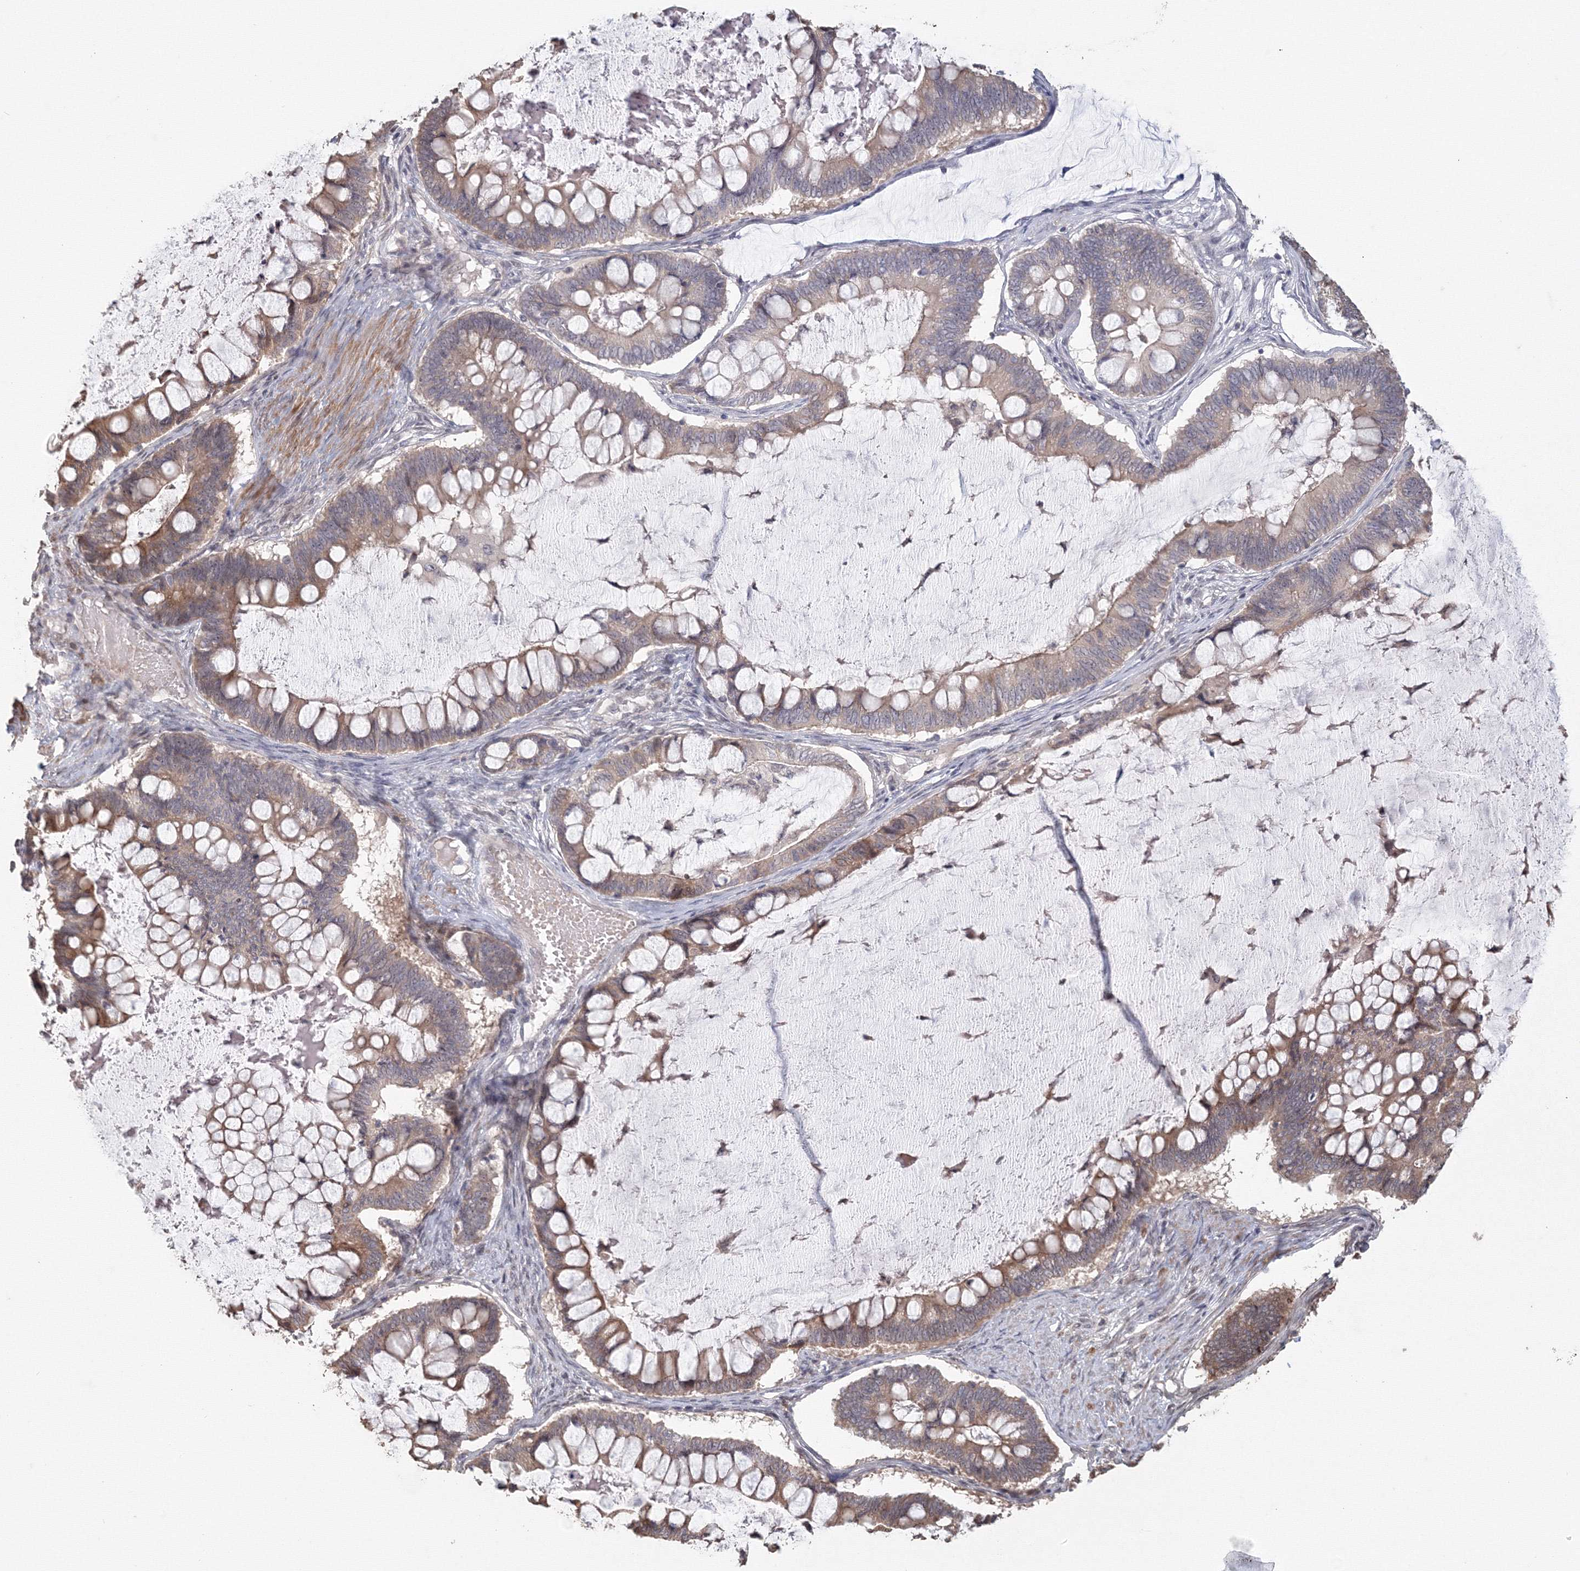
{"staining": {"intensity": "weak", "quantity": "<25%", "location": "cytoplasmic/membranous"}, "tissue": "ovarian cancer", "cell_type": "Tumor cells", "image_type": "cancer", "snomed": [{"axis": "morphology", "description": "Cystadenocarcinoma, mucinous, NOS"}, {"axis": "topography", "description": "Ovary"}], "caption": "A photomicrograph of mucinous cystadenocarcinoma (ovarian) stained for a protein shows no brown staining in tumor cells. (Brightfield microscopy of DAB (3,3'-diaminobenzidine) immunohistochemistry (IHC) at high magnification).", "gene": "TACC2", "patient": {"sex": "female", "age": 61}}